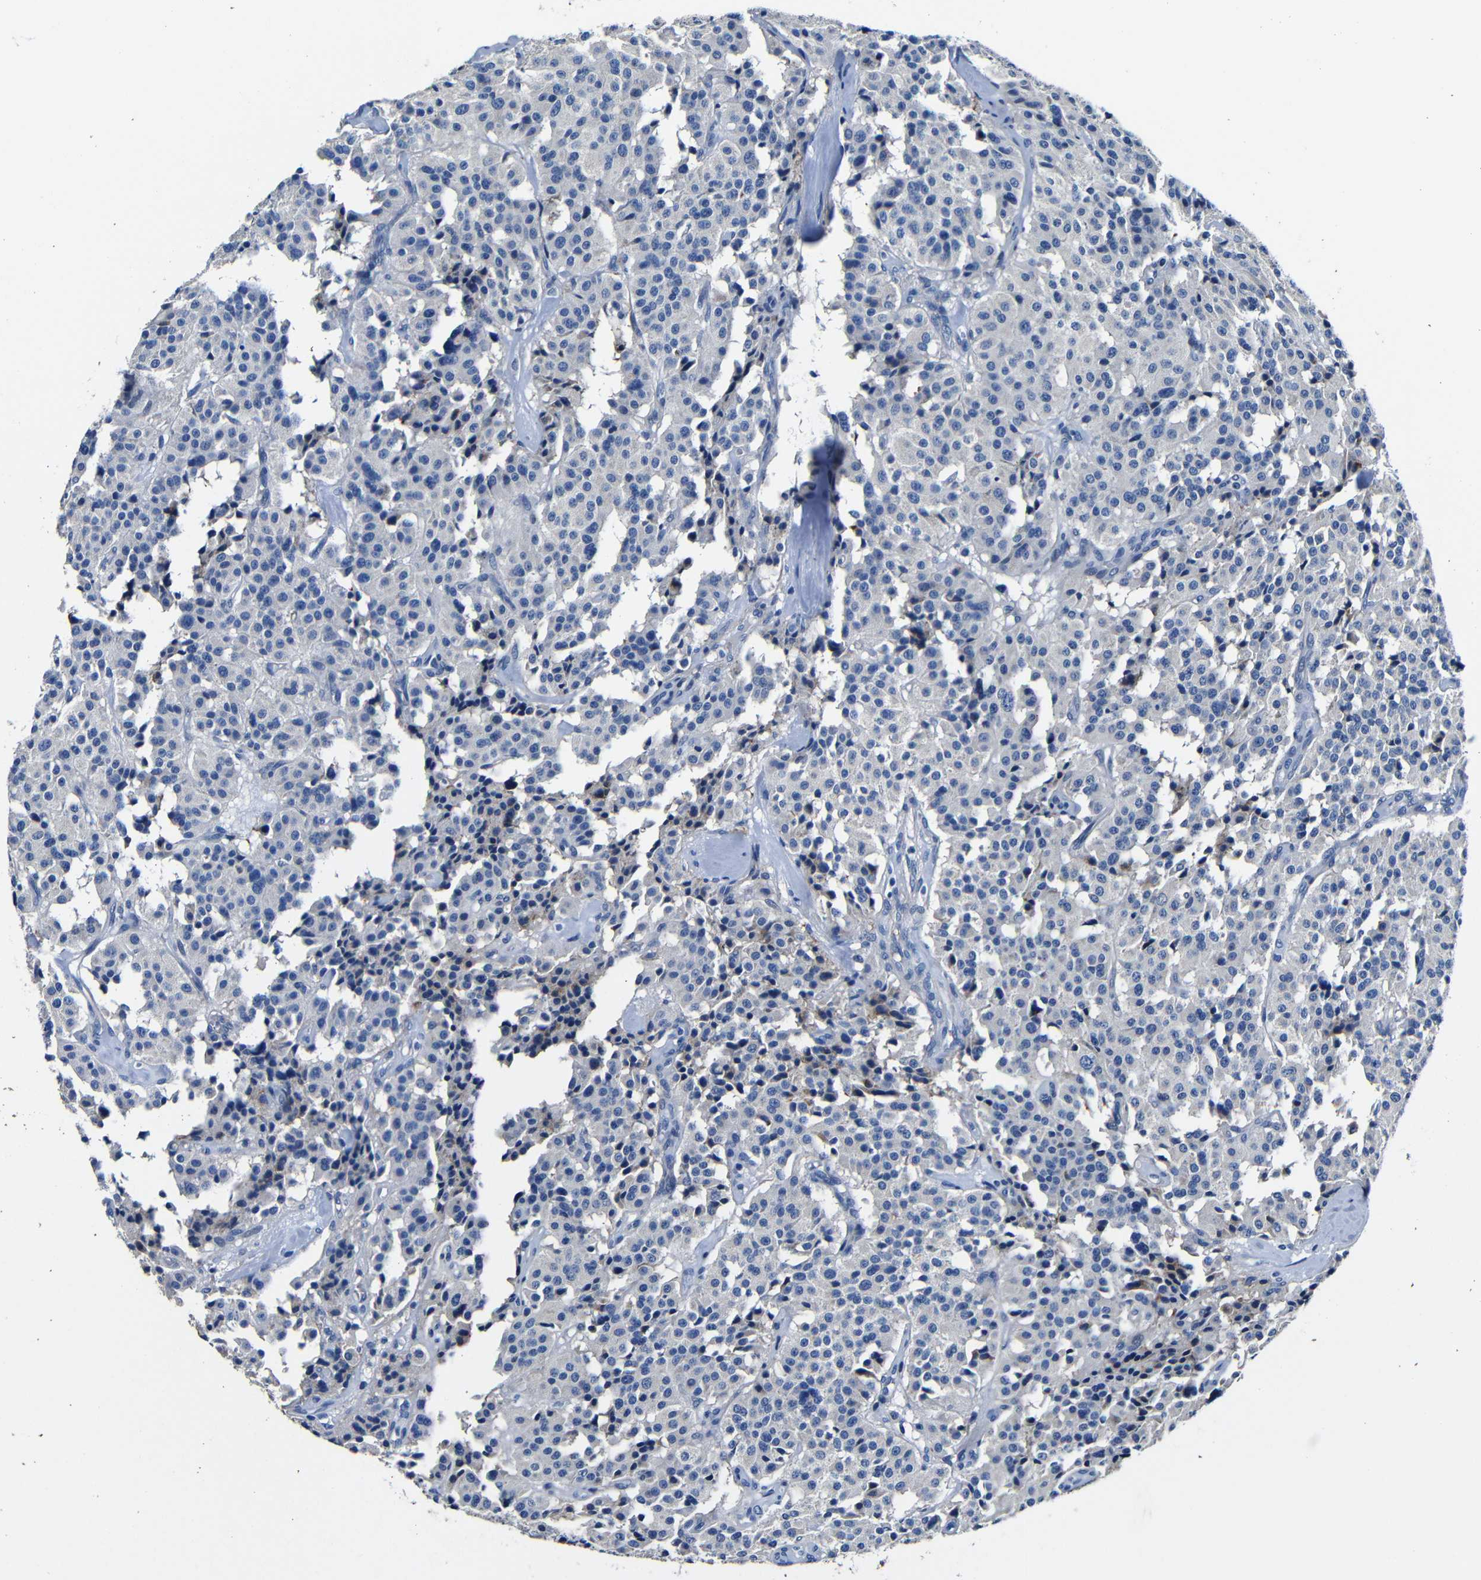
{"staining": {"intensity": "negative", "quantity": "none", "location": "none"}, "tissue": "carcinoid", "cell_type": "Tumor cells", "image_type": "cancer", "snomed": [{"axis": "morphology", "description": "Carcinoid, malignant, NOS"}, {"axis": "topography", "description": "Lung"}], "caption": "Immunohistochemical staining of human carcinoid demonstrates no significant positivity in tumor cells. (DAB immunohistochemistry, high magnification).", "gene": "TNFAIP1", "patient": {"sex": "male", "age": 30}}